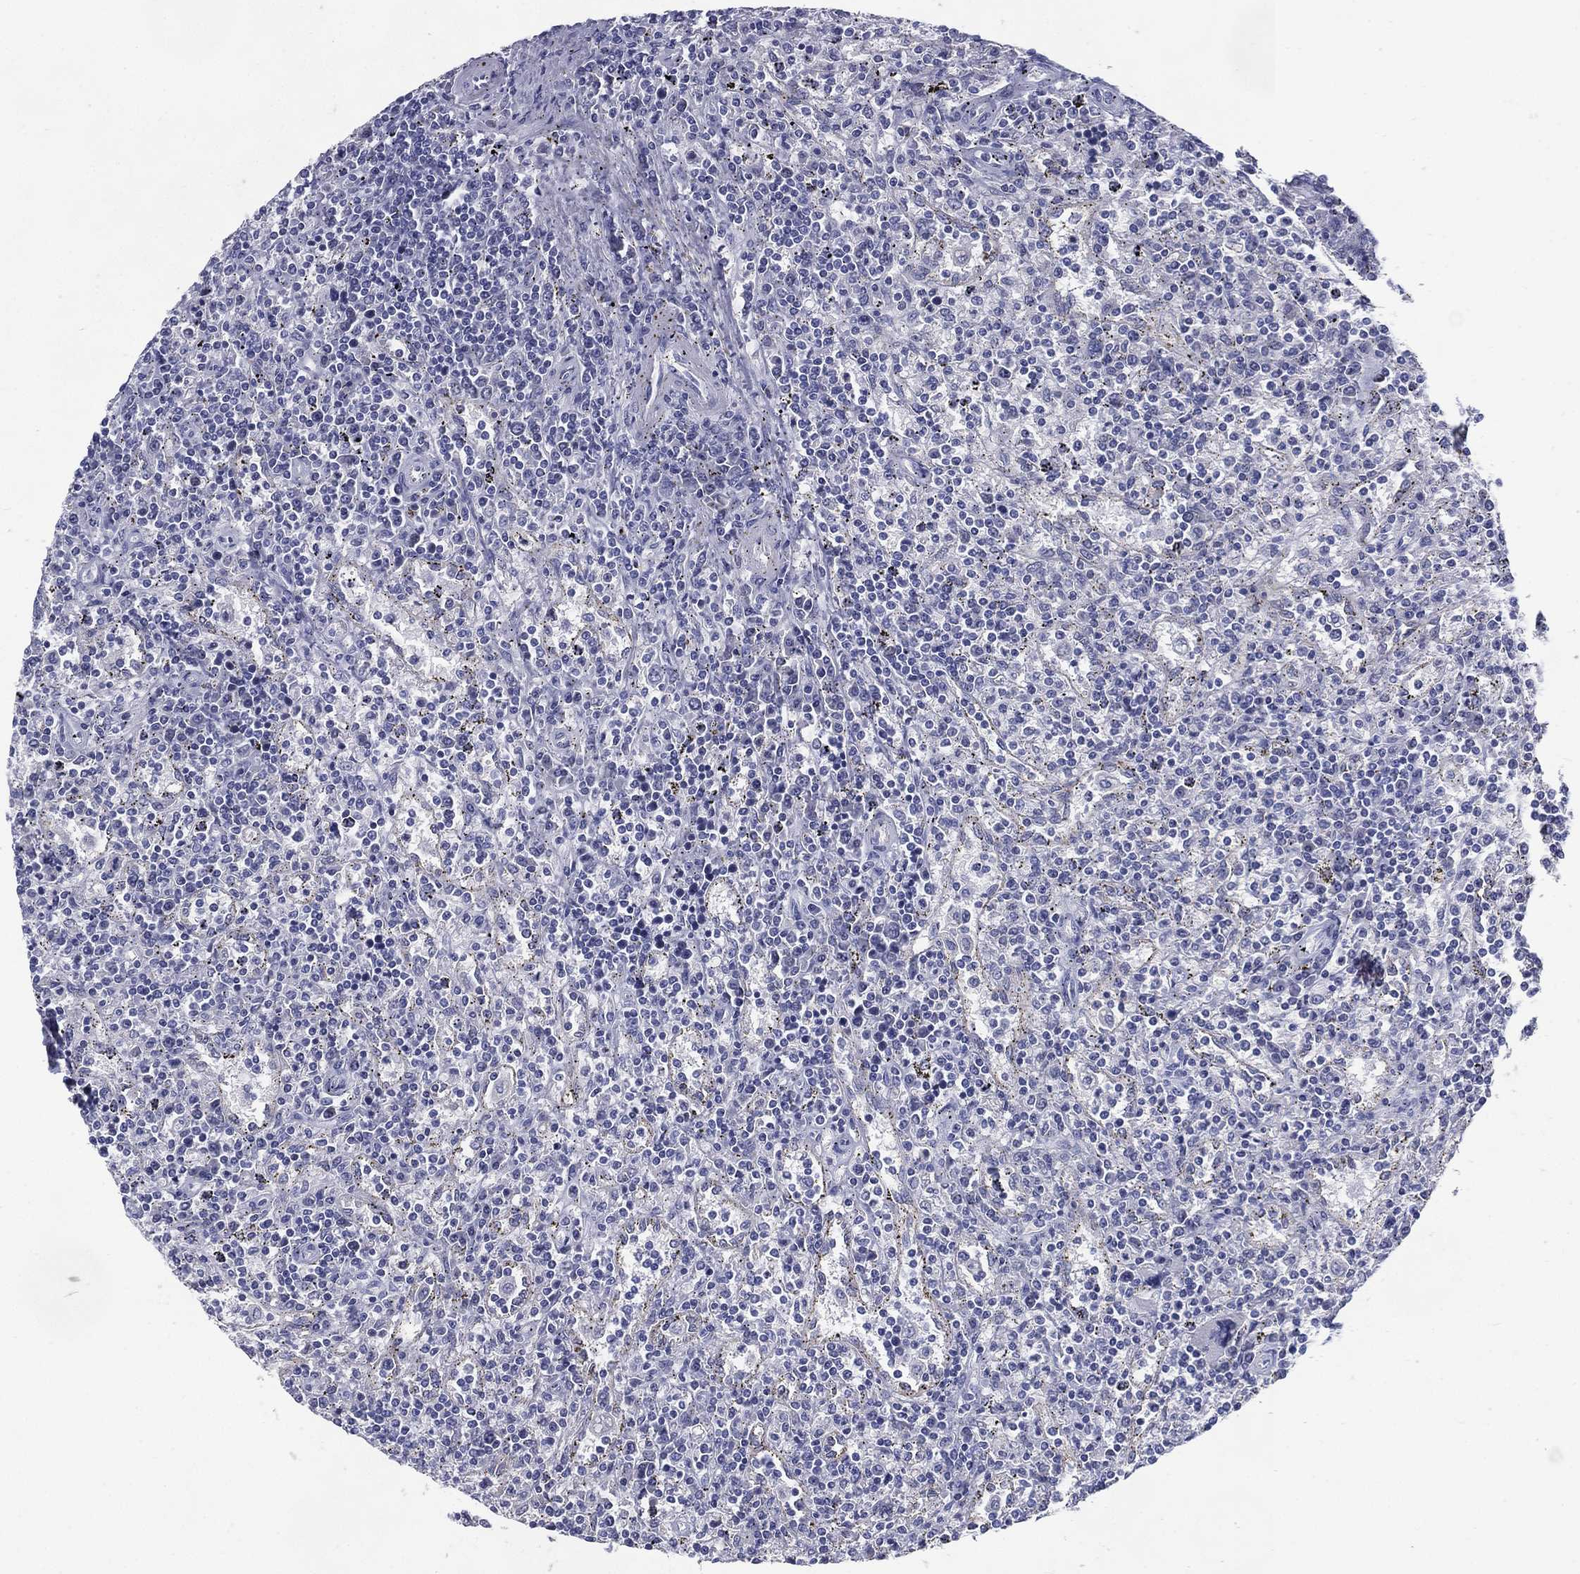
{"staining": {"intensity": "negative", "quantity": "none", "location": "none"}, "tissue": "lymphoma", "cell_type": "Tumor cells", "image_type": "cancer", "snomed": [{"axis": "morphology", "description": "Malignant lymphoma, non-Hodgkin's type, Low grade"}, {"axis": "topography", "description": "Spleen"}], "caption": "DAB (3,3'-diaminobenzidine) immunohistochemical staining of low-grade malignant lymphoma, non-Hodgkin's type demonstrates no significant positivity in tumor cells. The staining was performed using DAB (3,3'-diaminobenzidine) to visualize the protein expression in brown, while the nuclei were stained in blue with hematoxylin (Magnification: 20x).", "gene": "KIF2C", "patient": {"sex": "male", "age": 62}}